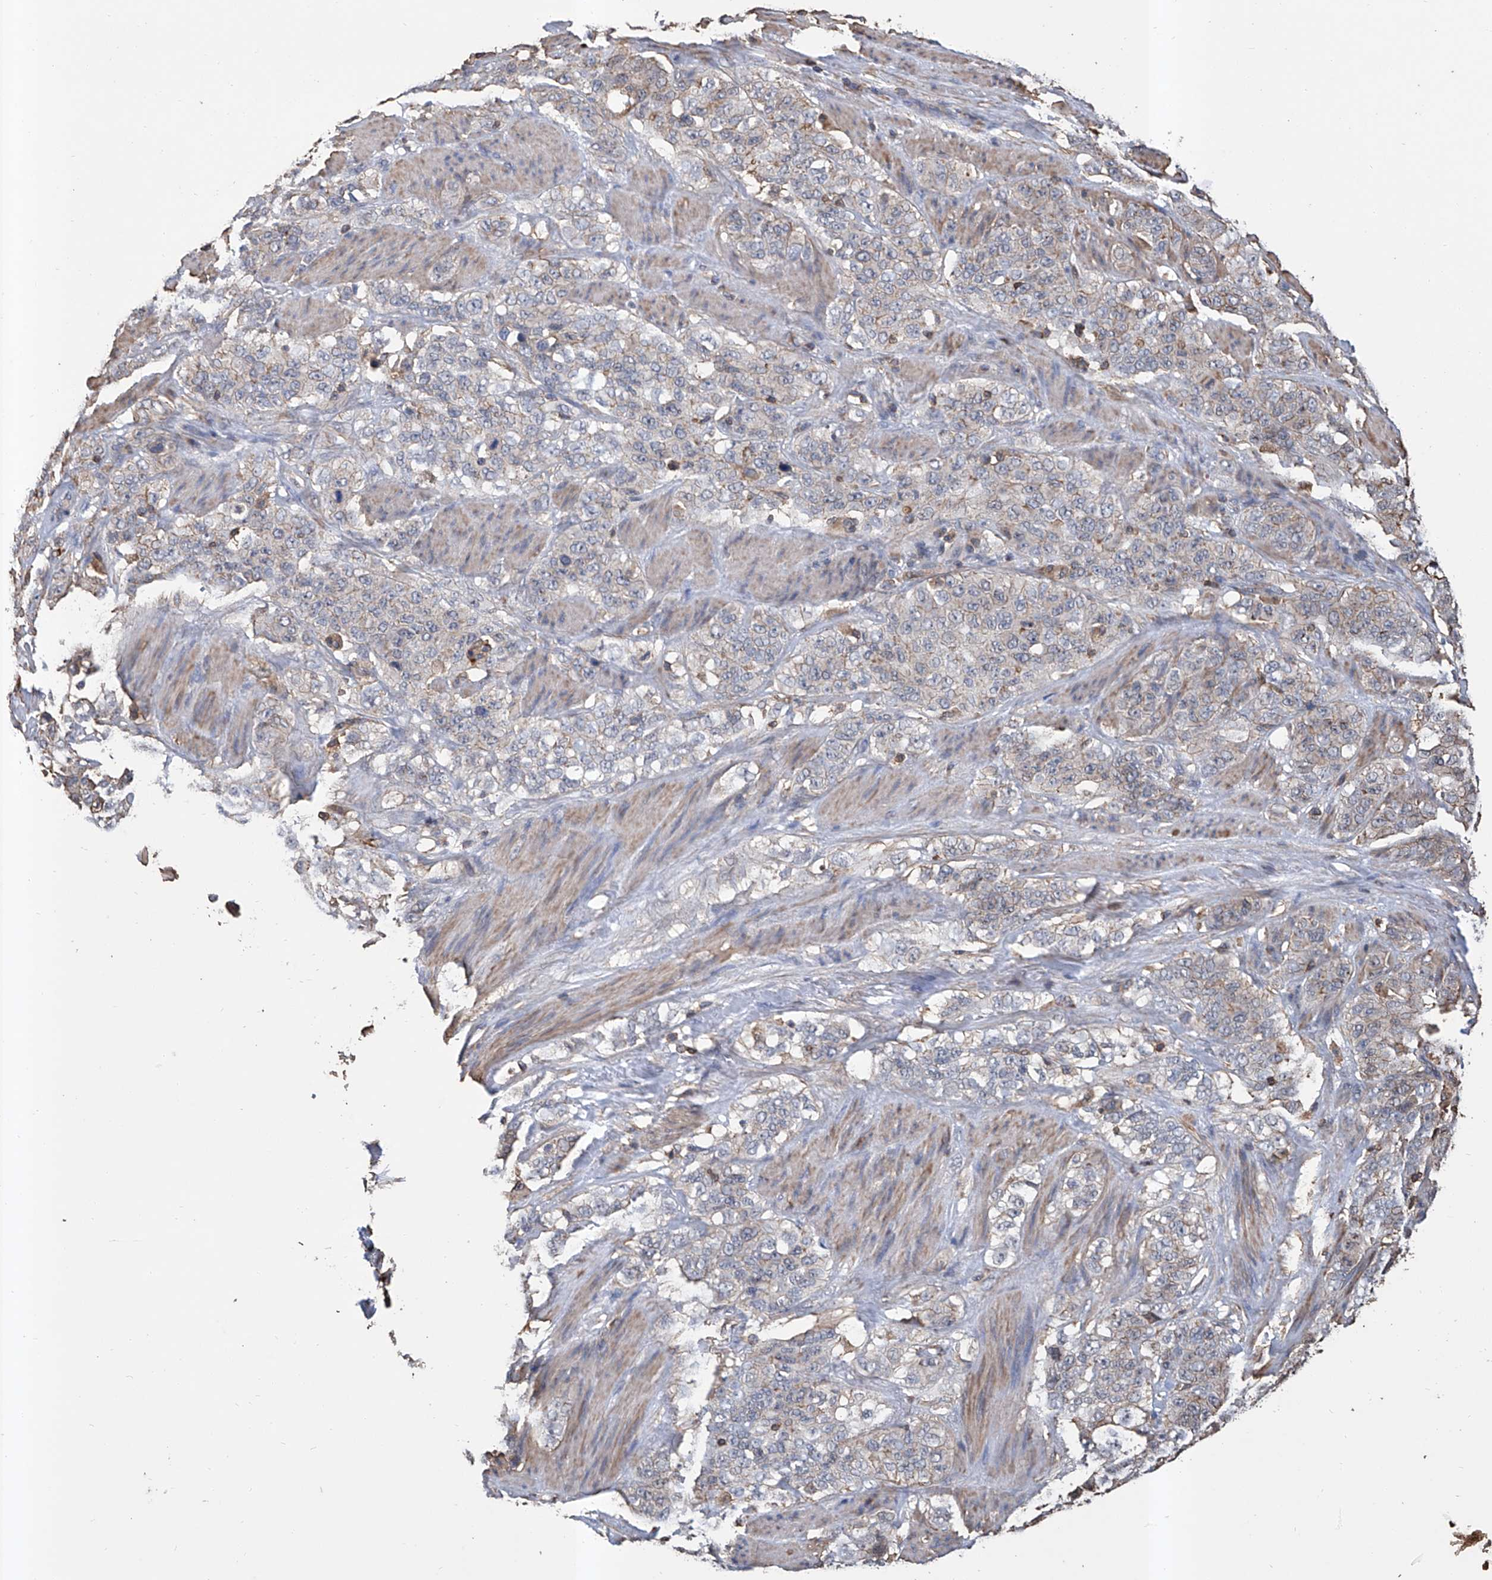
{"staining": {"intensity": "weak", "quantity": "<25%", "location": "cytoplasmic/membranous"}, "tissue": "stomach cancer", "cell_type": "Tumor cells", "image_type": "cancer", "snomed": [{"axis": "morphology", "description": "Adenocarcinoma, NOS"}, {"axis": "topography", "description": "Stomach"}], "caption": "Immunohistochemistry (IHC) image of neoplastic tissue: stomach adenocarcinoma stained with DAB displays no significant protein expression in tumor cells.", "gene": "GPT", "patient": {"sex": "male", "age": 48}}